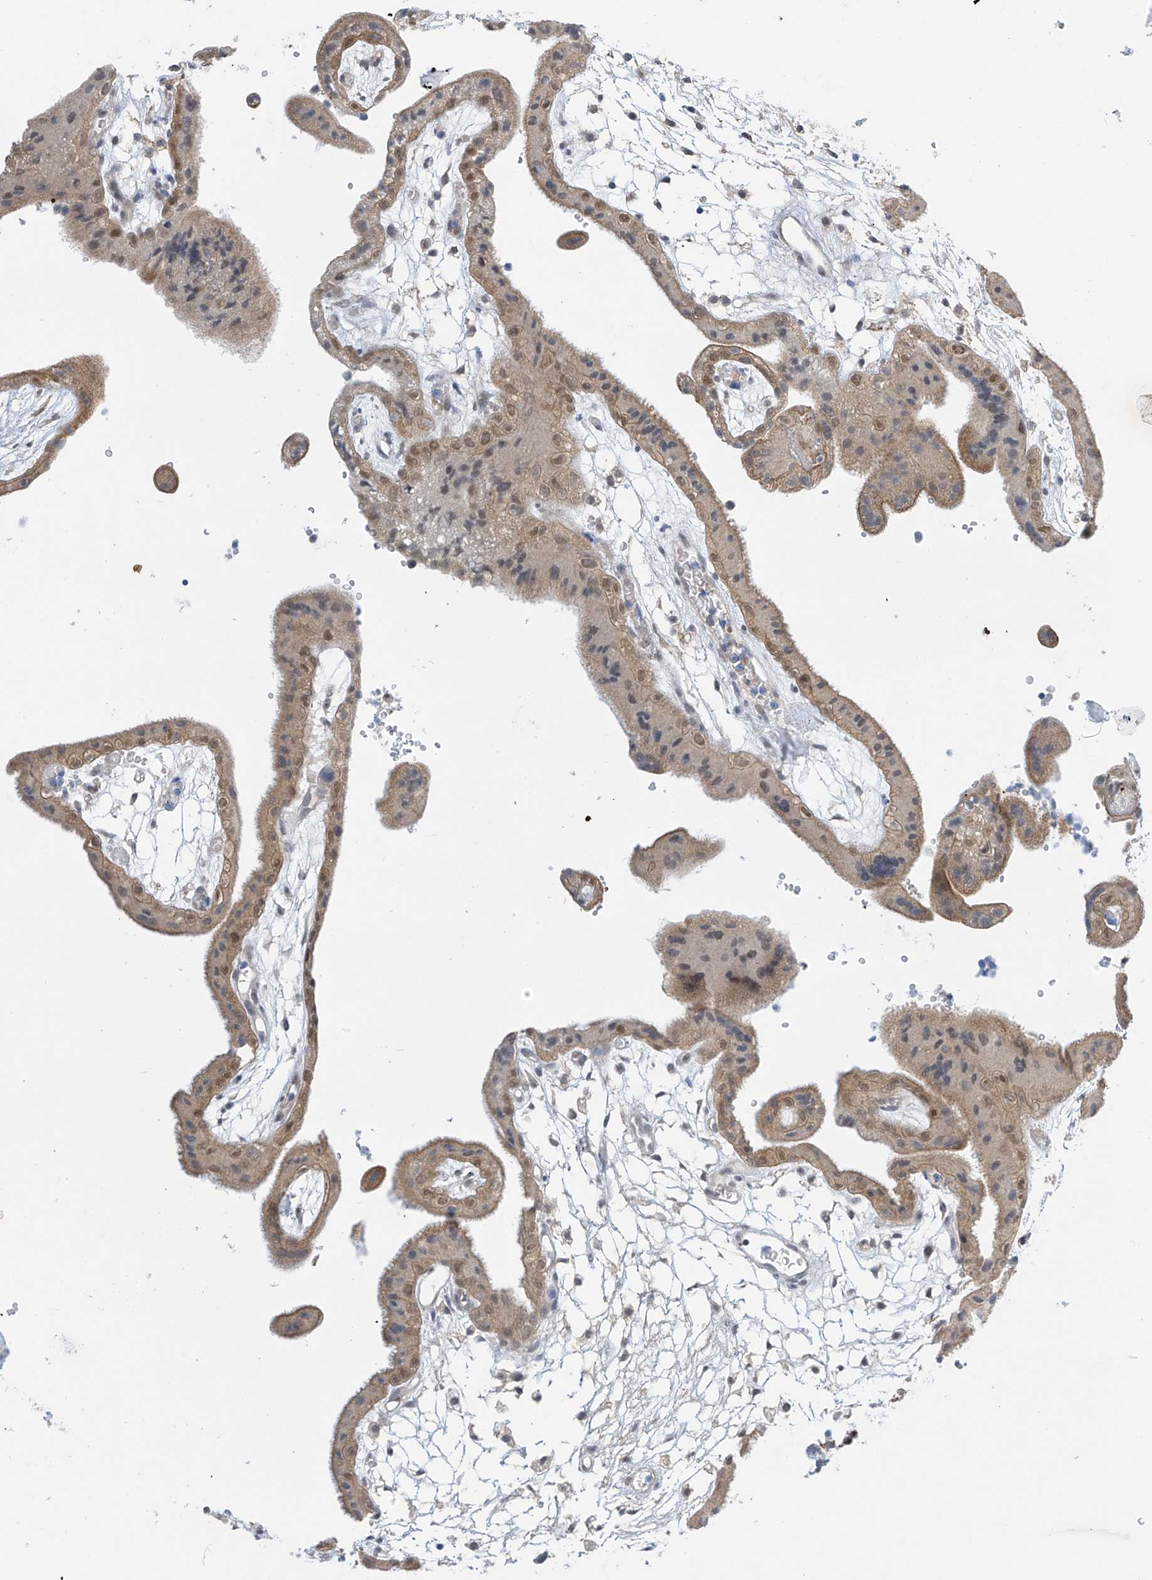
{"staining": {"intensity": "moderate", "quantity": ">75%", "location": "nuclear"}, "tissue": "placenta", "cell_type": "Decidual cells", "image_type": "normal", "snomed": [{"axis": "morphology", "description": "Normal tissue, NOS"}, {"axis": "topography", "description": "Placenta"}], "caption": "An image of placenta stained for a protein reveals moderate nuclear brown staining in decidual cells.", "gene": "APLF", "patient": {"sex": "female", "age": 18}}